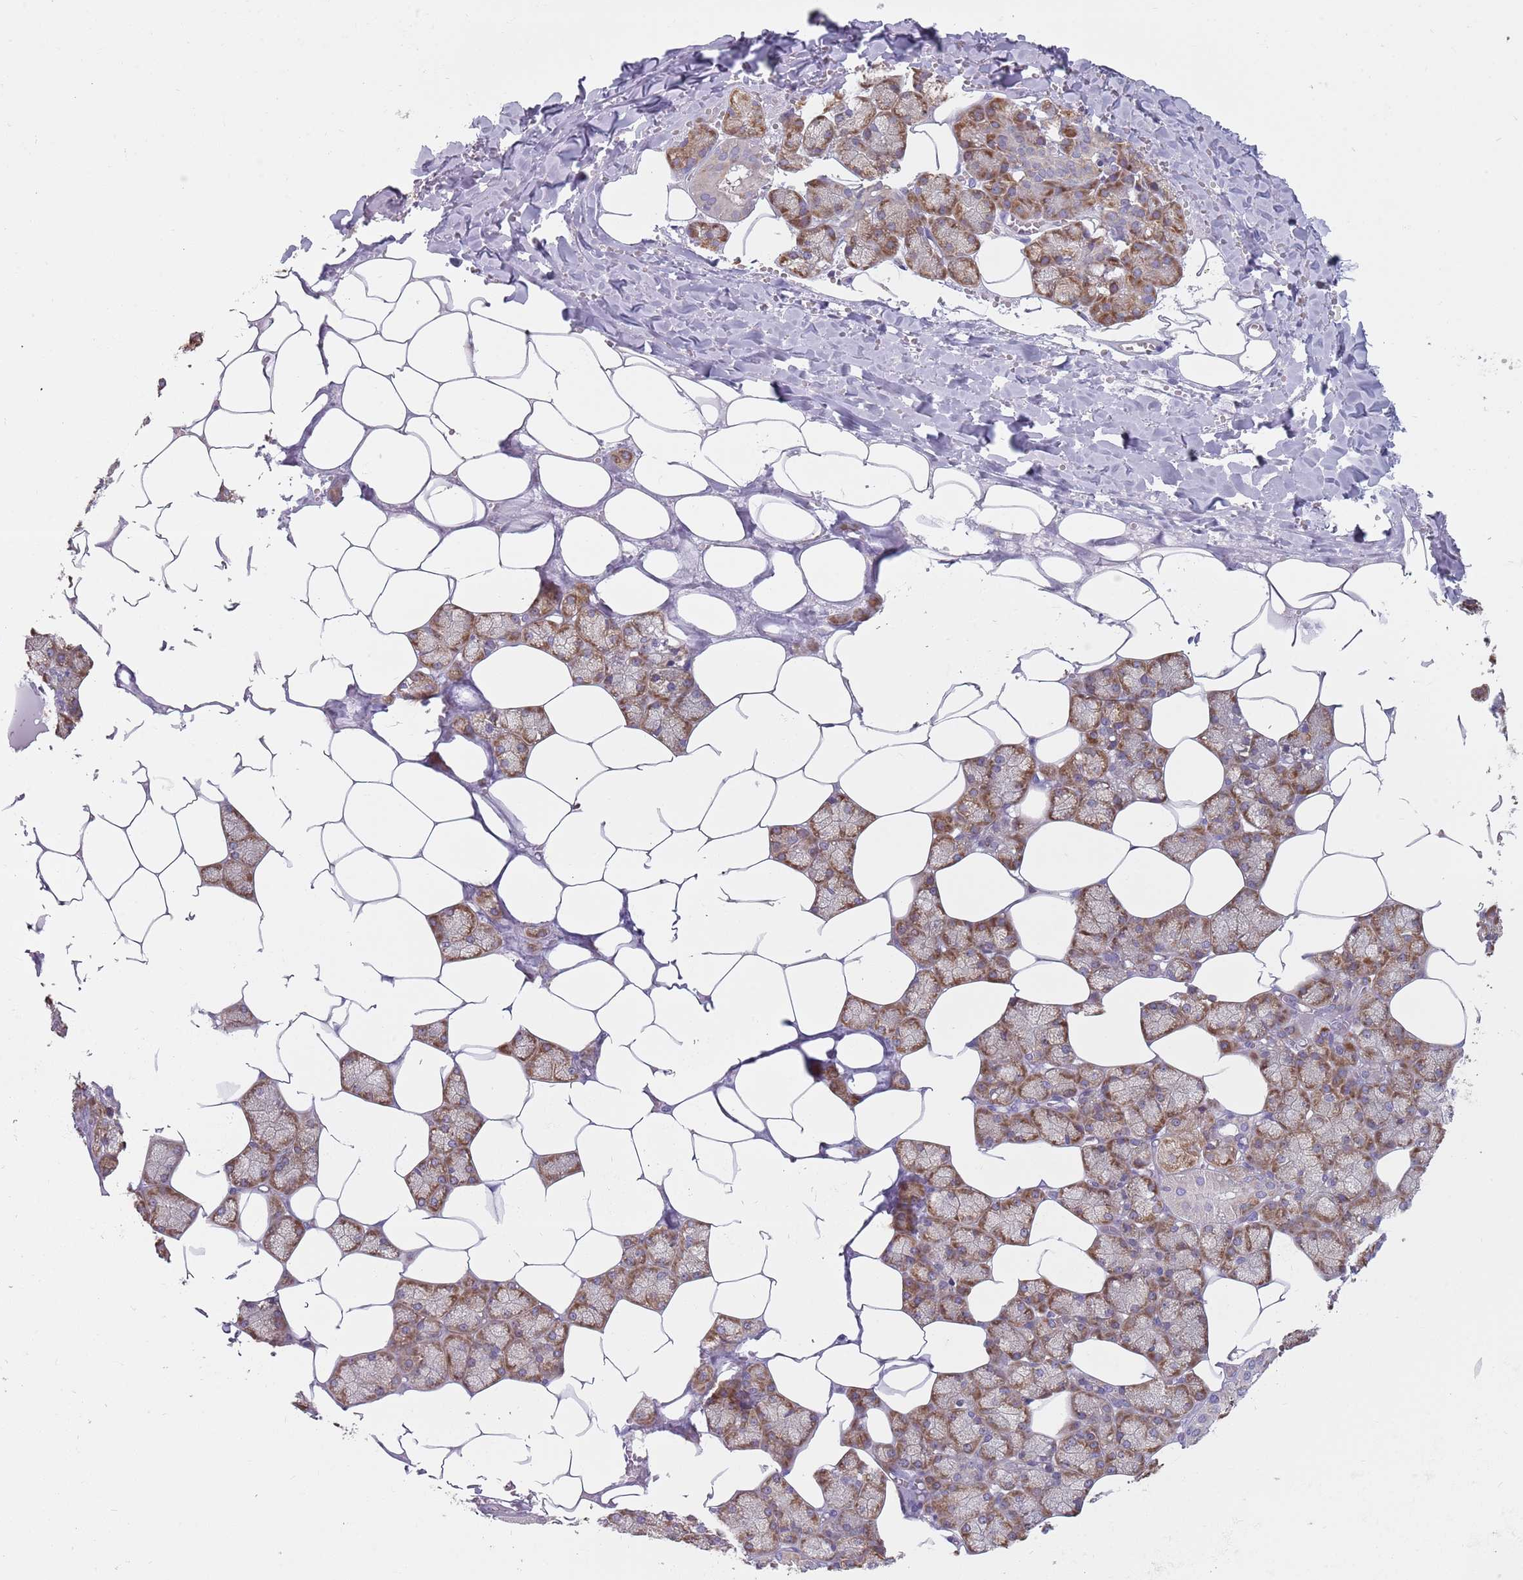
{"staining": {"intensity": "moderate", "quantity": ">75%", "location": "cytoplasmic/membranous"}, "tissue": "salivary gland", "cell_type": "Glandular cells", "image_type": "normal", "snomed": [{"axis": "morphology", "description": "Normal tissue, NOS"}, {"axis": "topography", "description": "Salivary gland"}], "caption": "DAB (3,3'-diaminobenzidine) immunohistochemical staining of unremarkable human salivary gland shows moderate cytoplasmic/membranous protein staining in approximately >75% of glandular cells. The staining was performed using DAB, with brown indicating positive protein expression. Nuclei are stained blue with hematoxylin.", "gene": "RPL17", "patient": {"sex": "male", "age": 62}}